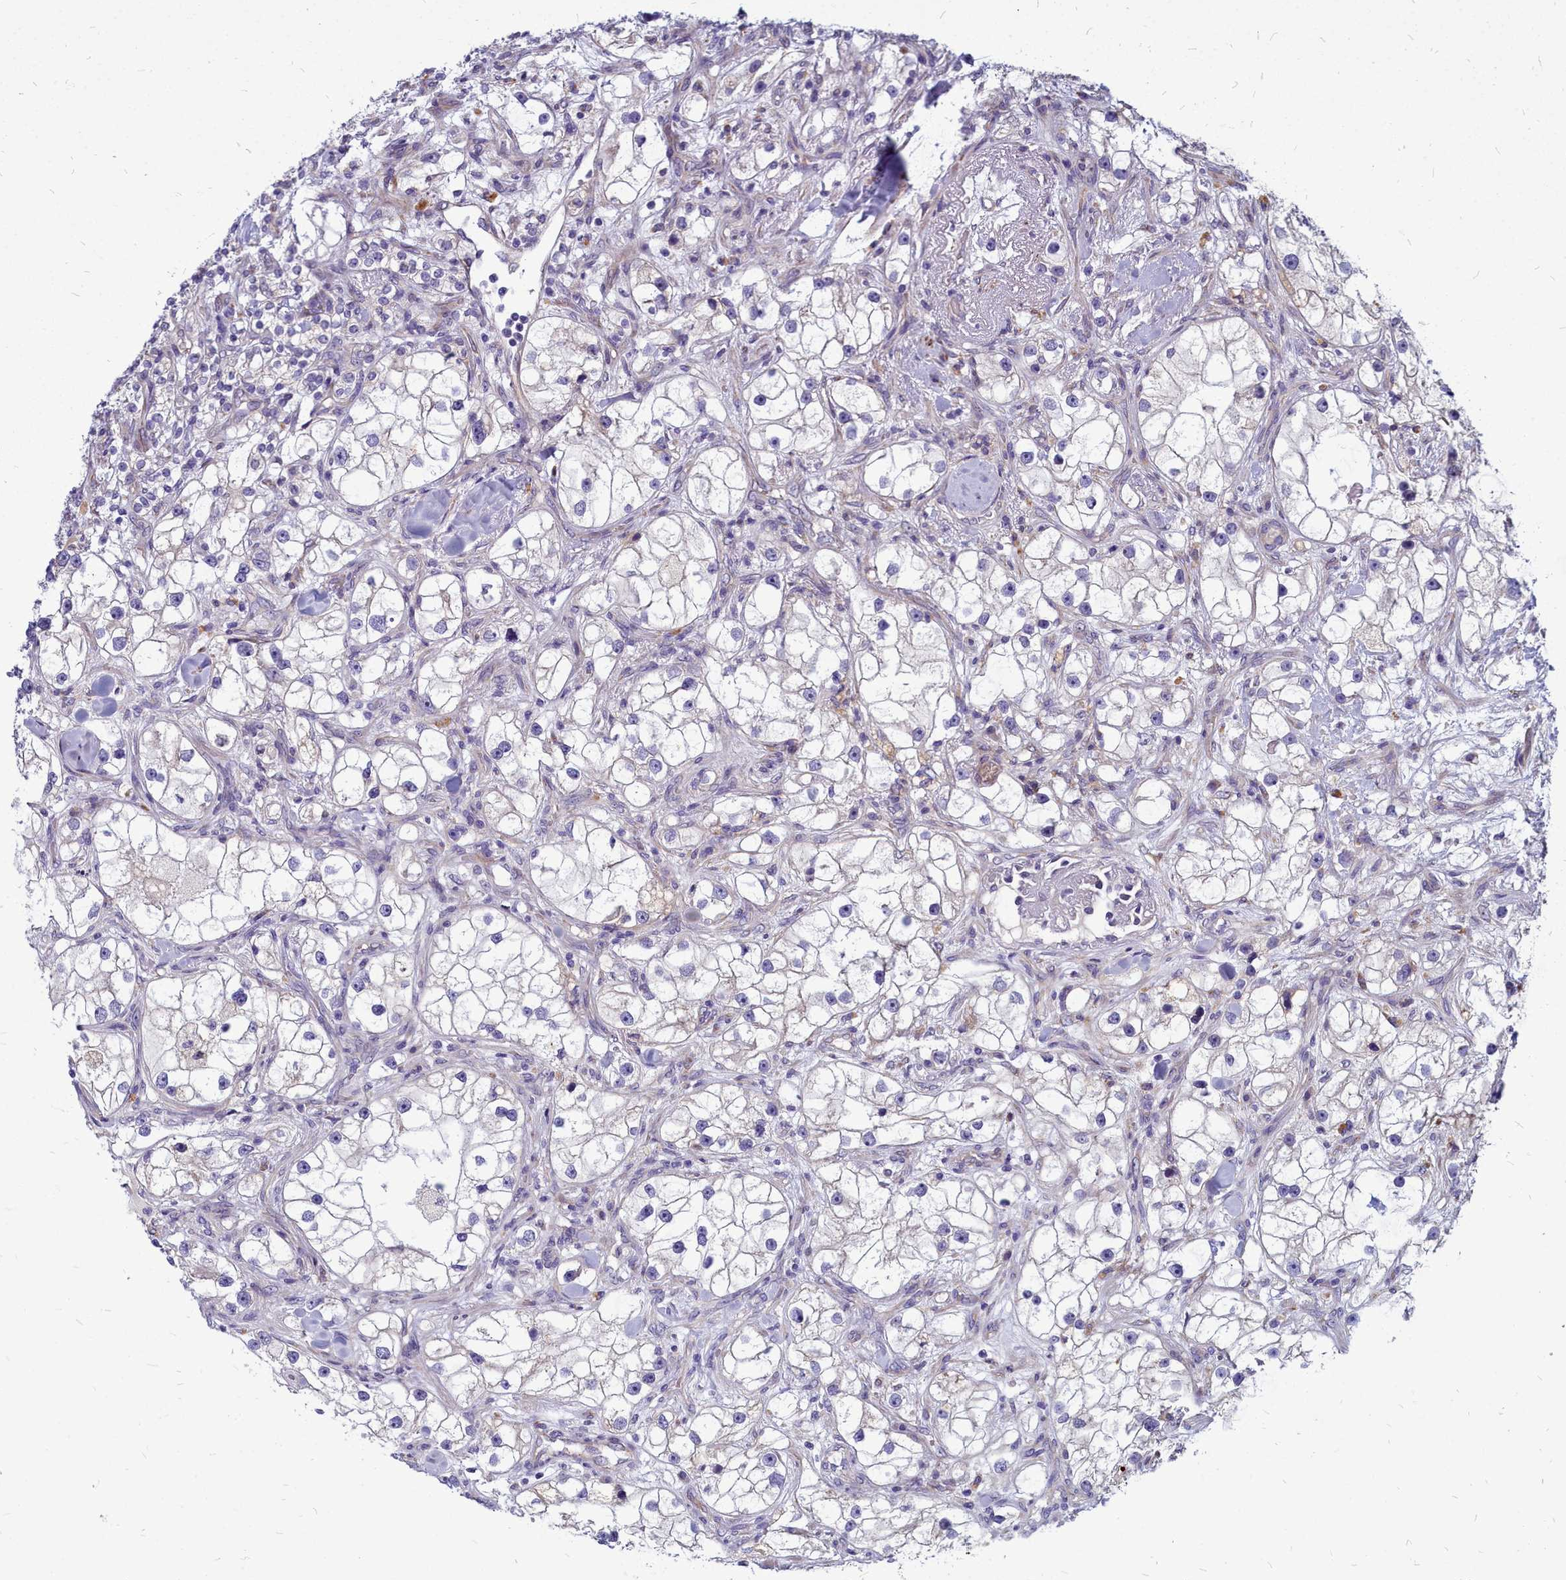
{"staining": {"intensity": "negative", "quantity": "none", "location": "none"}, "tissue": "renal cancer", "cell_type": "Tumor cells", "image_type": "cancer", "snomed": [{"axis": "morphology", "description": "Adenocarcinoma, NOS"}, {"axis": "topography", "description": "Kidney"}], "caption": "An image of renal cancer stained for a protein displays no brown staining in tumor cells.", "gene": "SMPD4", "patient": {"sex": "male", "age": 77}}